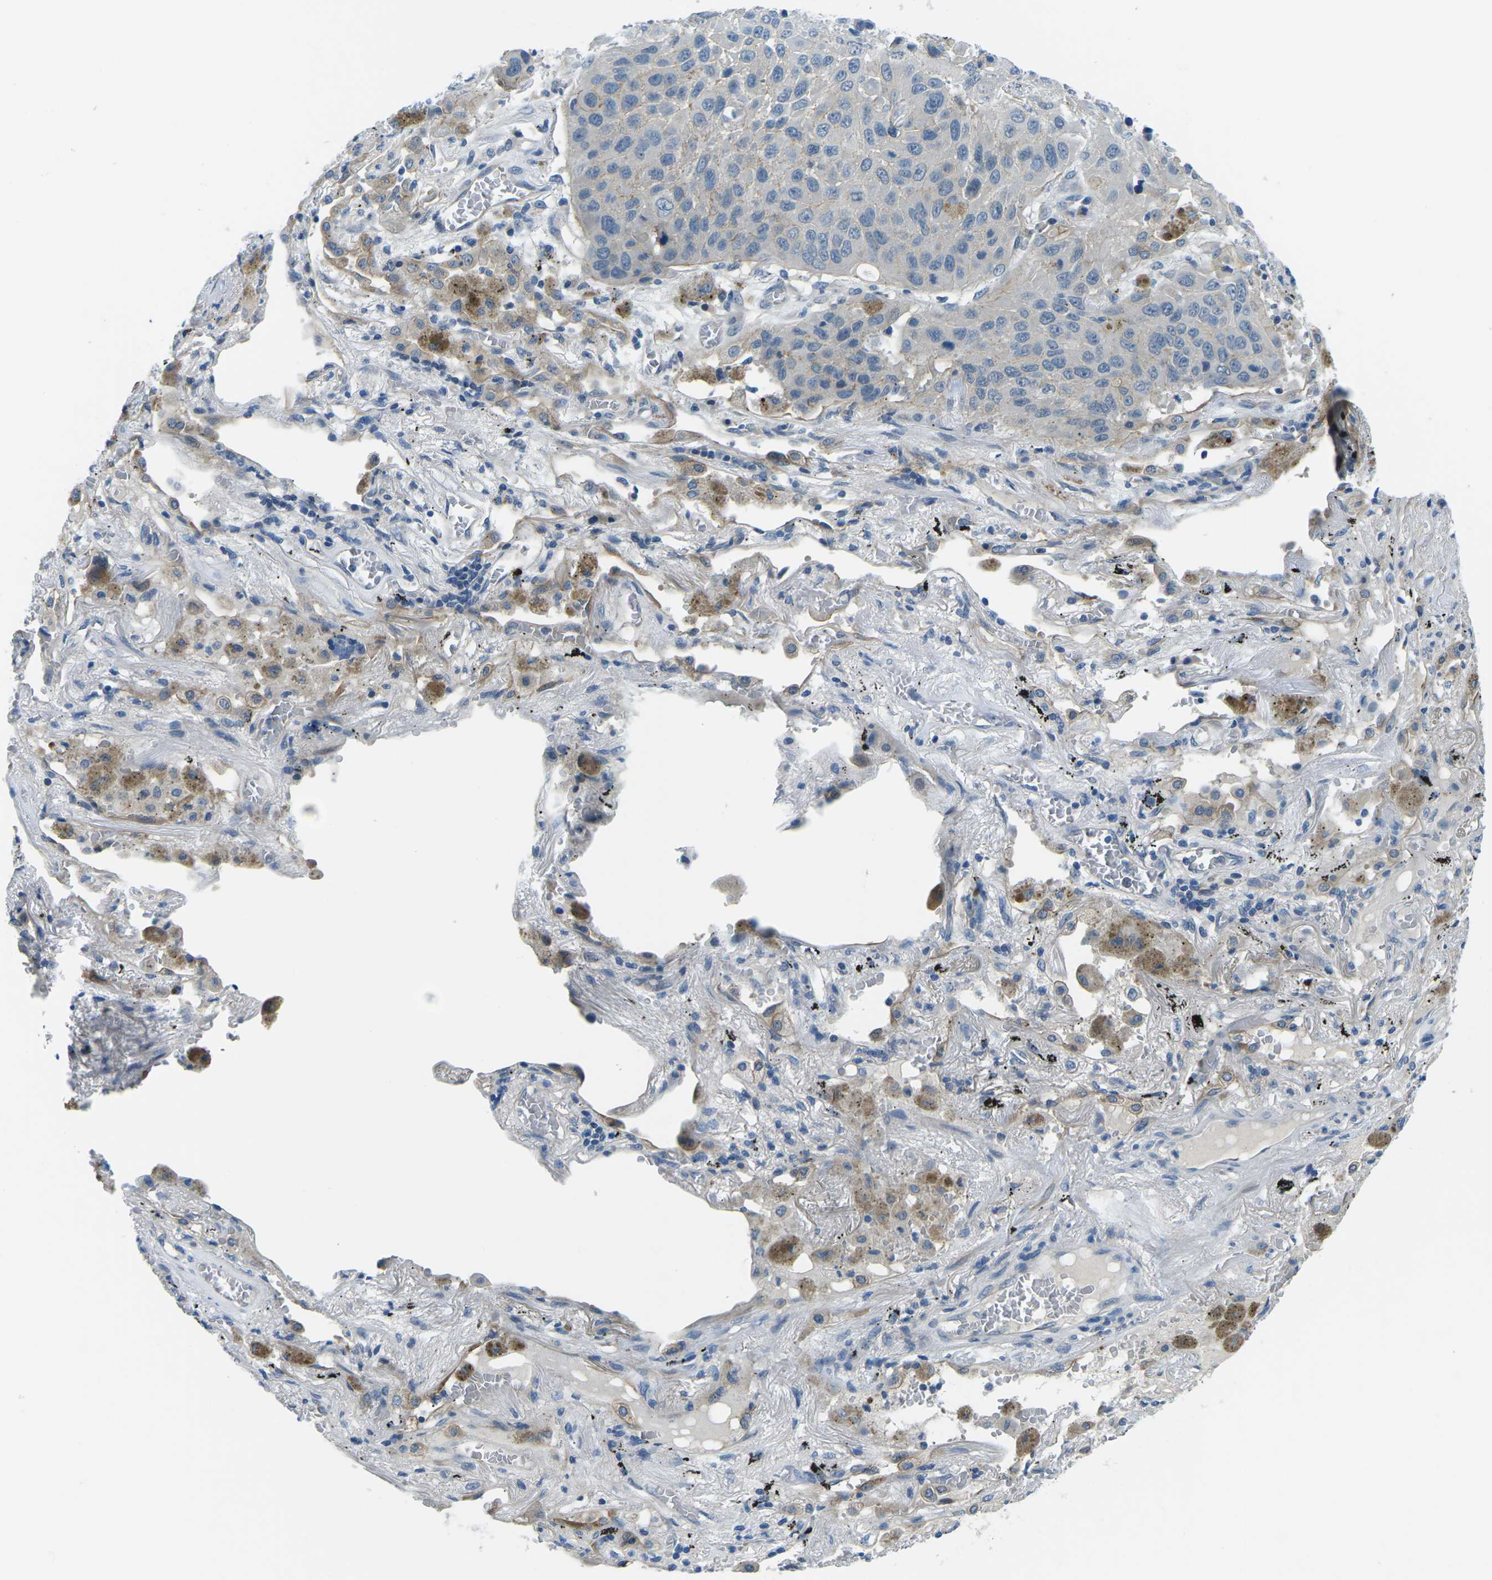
{"staining": {"intensity": "negative", "quantity": "none", "location": "none"}, "tissue": "lung cancer", "cell_type": "Tumor cells", "image_type": "cancer", "snomed": [{"axis": "morphology", "description": "Squamous cell carcinoma, NOS"}, {"axis": "topography", "description": "Lung"}], "caption": "A high-resolution histopathology image shows immunohistochemistry staining of lung squamous cell carcinoma, which shows no significant positivity in tumor cells.", "gene": "CTNND1", "patient": {"sex": "male", "age": 57}}